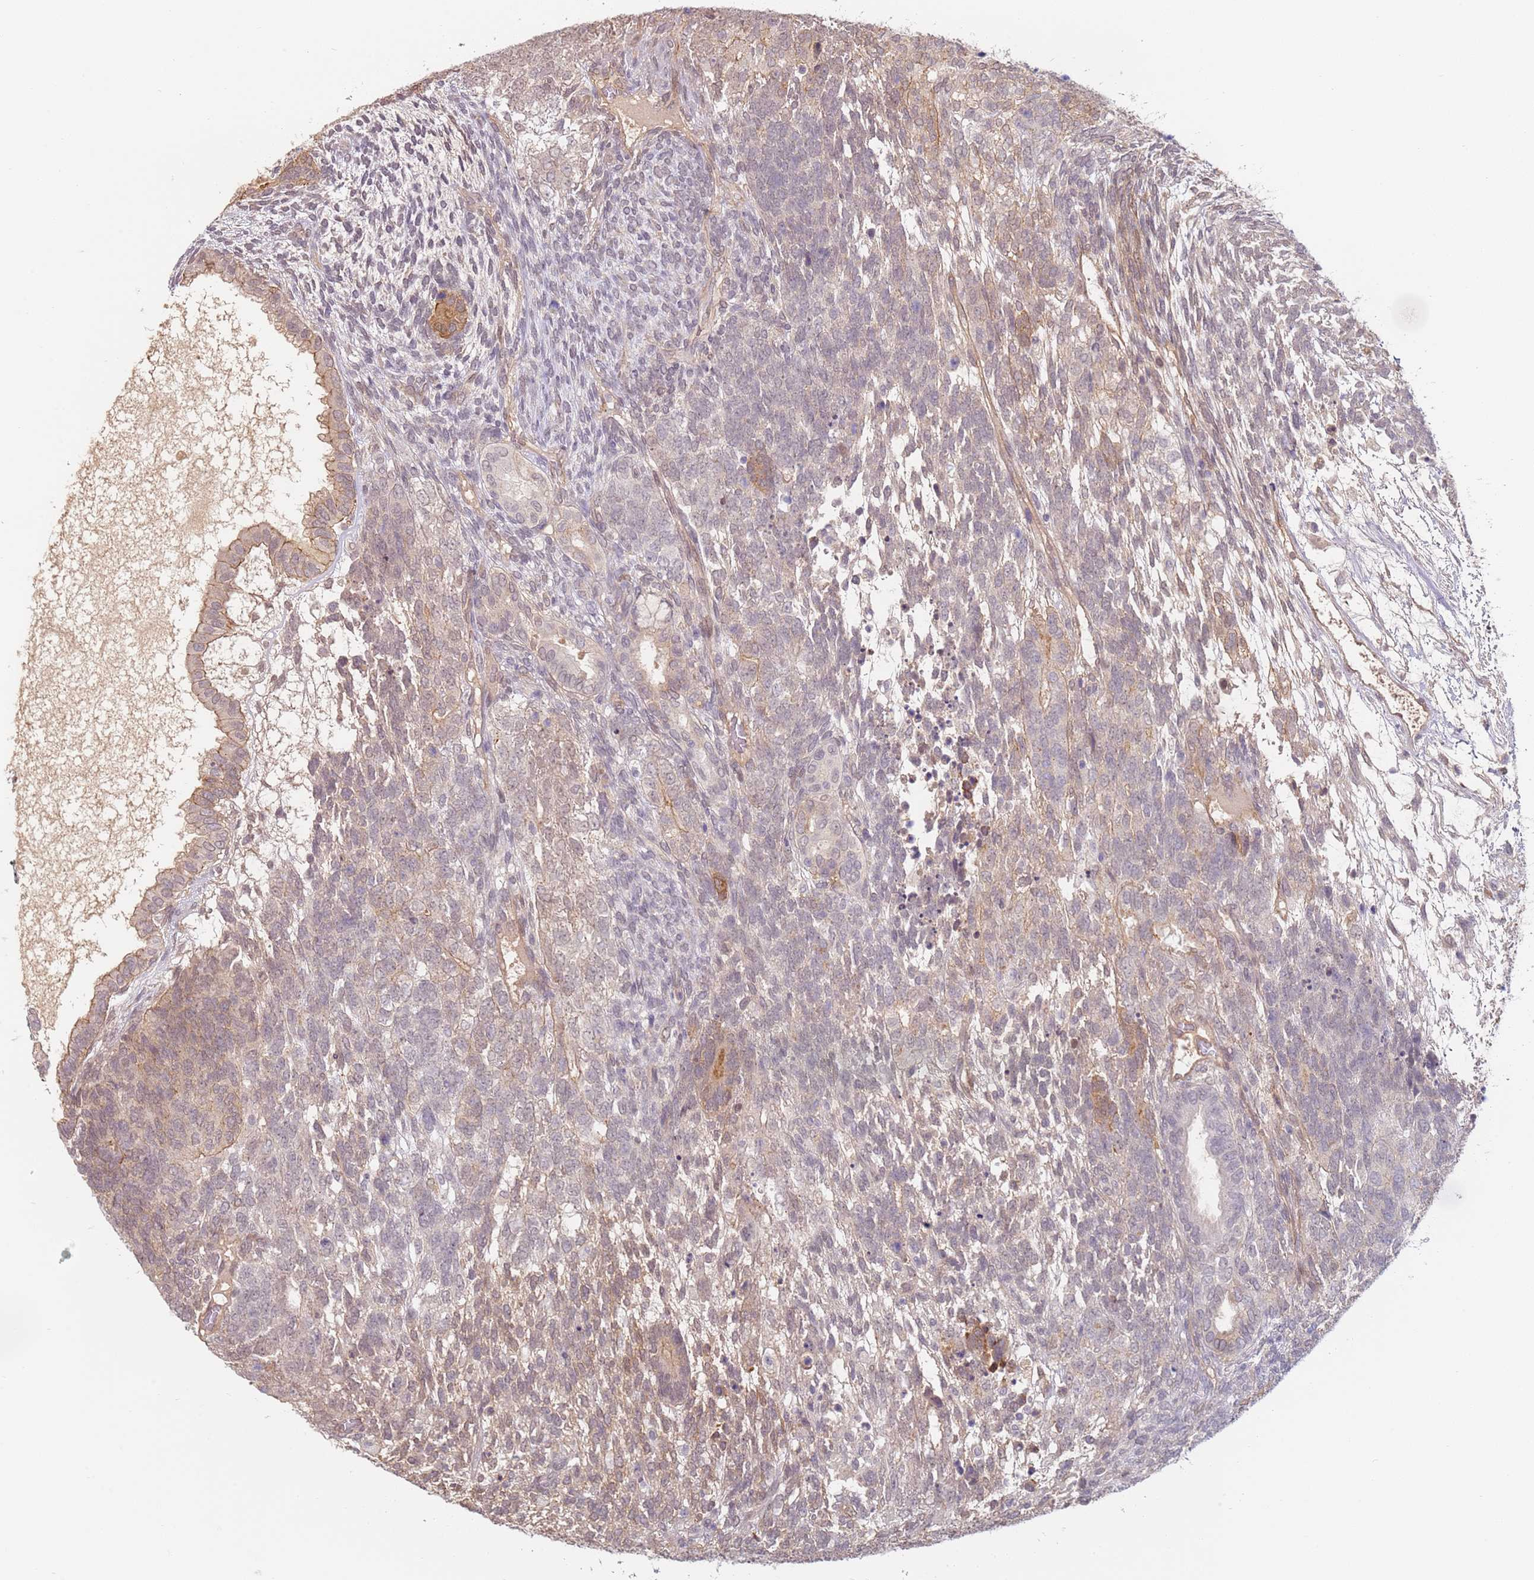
{"staining": {"intensity": "weak", "quantity": "<25%", "location": "nuclear"}, "tissue": "testis cancer", "cell_type": "Tumor cells", "image_type": "cancer", "snomed": [{"axis": "morphology", "description": "Carcinoma, Embryonal, NOS"}, {"axis": "topography", "description": "Testis"}], "caption": "Immunohistochemistry micrograph of testis cancer (embryonal carcinoma) stained for a protein (brown), which shows no expression in tumor cells. Brightfield microscopy of immunohistochemistry stained with DAB (brown) and hematoxylin (blue), captured at high magnification.", "gene": "WDR93", "patient": {"sex": "male", "age": 23}}